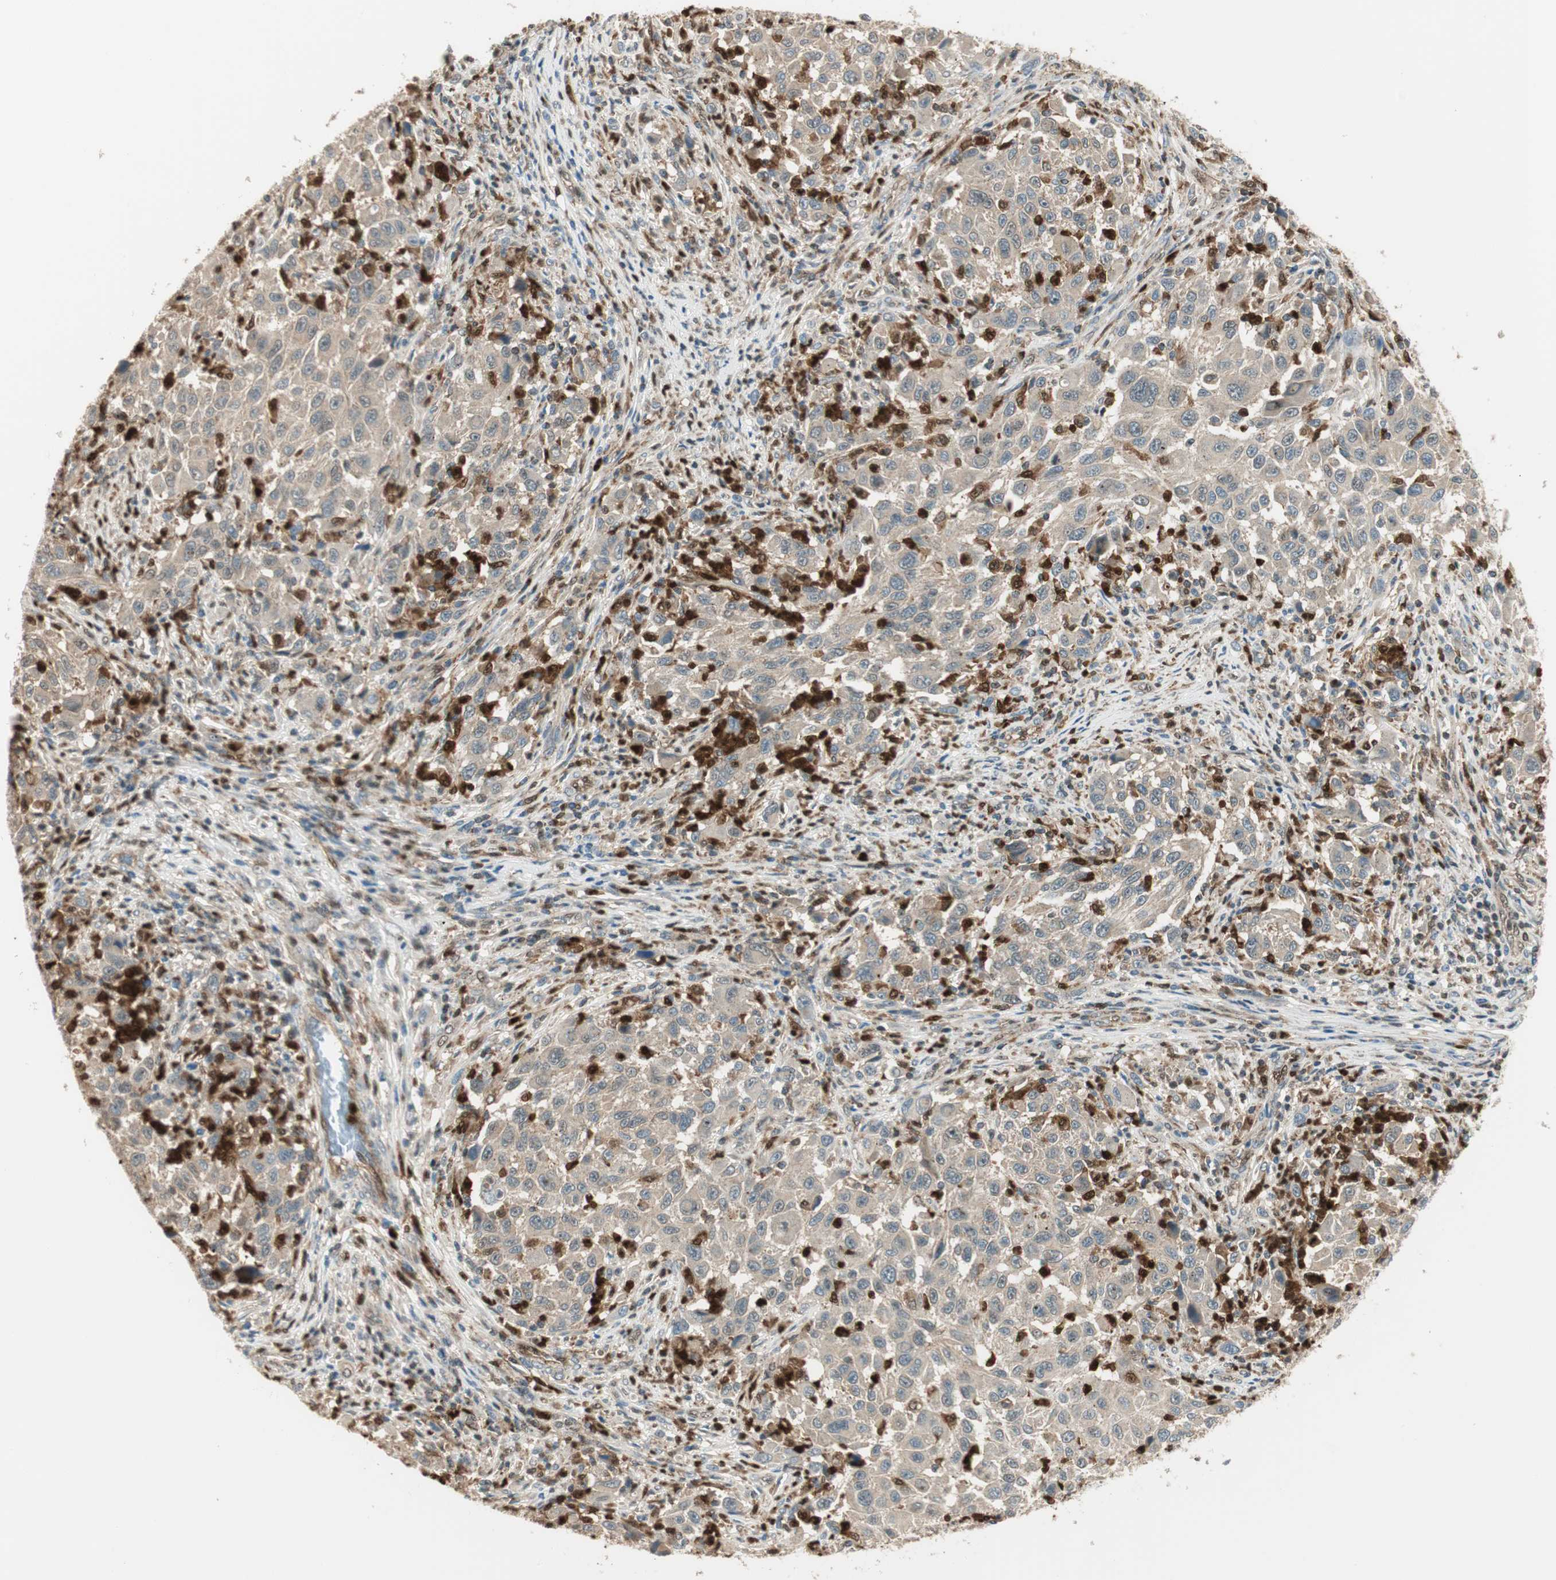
{"staining": {"intensity": "negative", "quantity": "none", "location": "none"}, "tissue": "melanoma", "cell_type": "Tumor cells", "image_type": "cancer", "snomed": [{"axis": "morphology", "description": "Malignant melanoma, Metastatic site"}, {"axis": "topography", "description": "Lymph node"}], "caption": "The immunohistochemistry (IHC) histopathology image has no significant staining in tumor cells of melanoma tissue.", "gene": "LTA4H", "patient": {"sex": "male", "age": 61}}